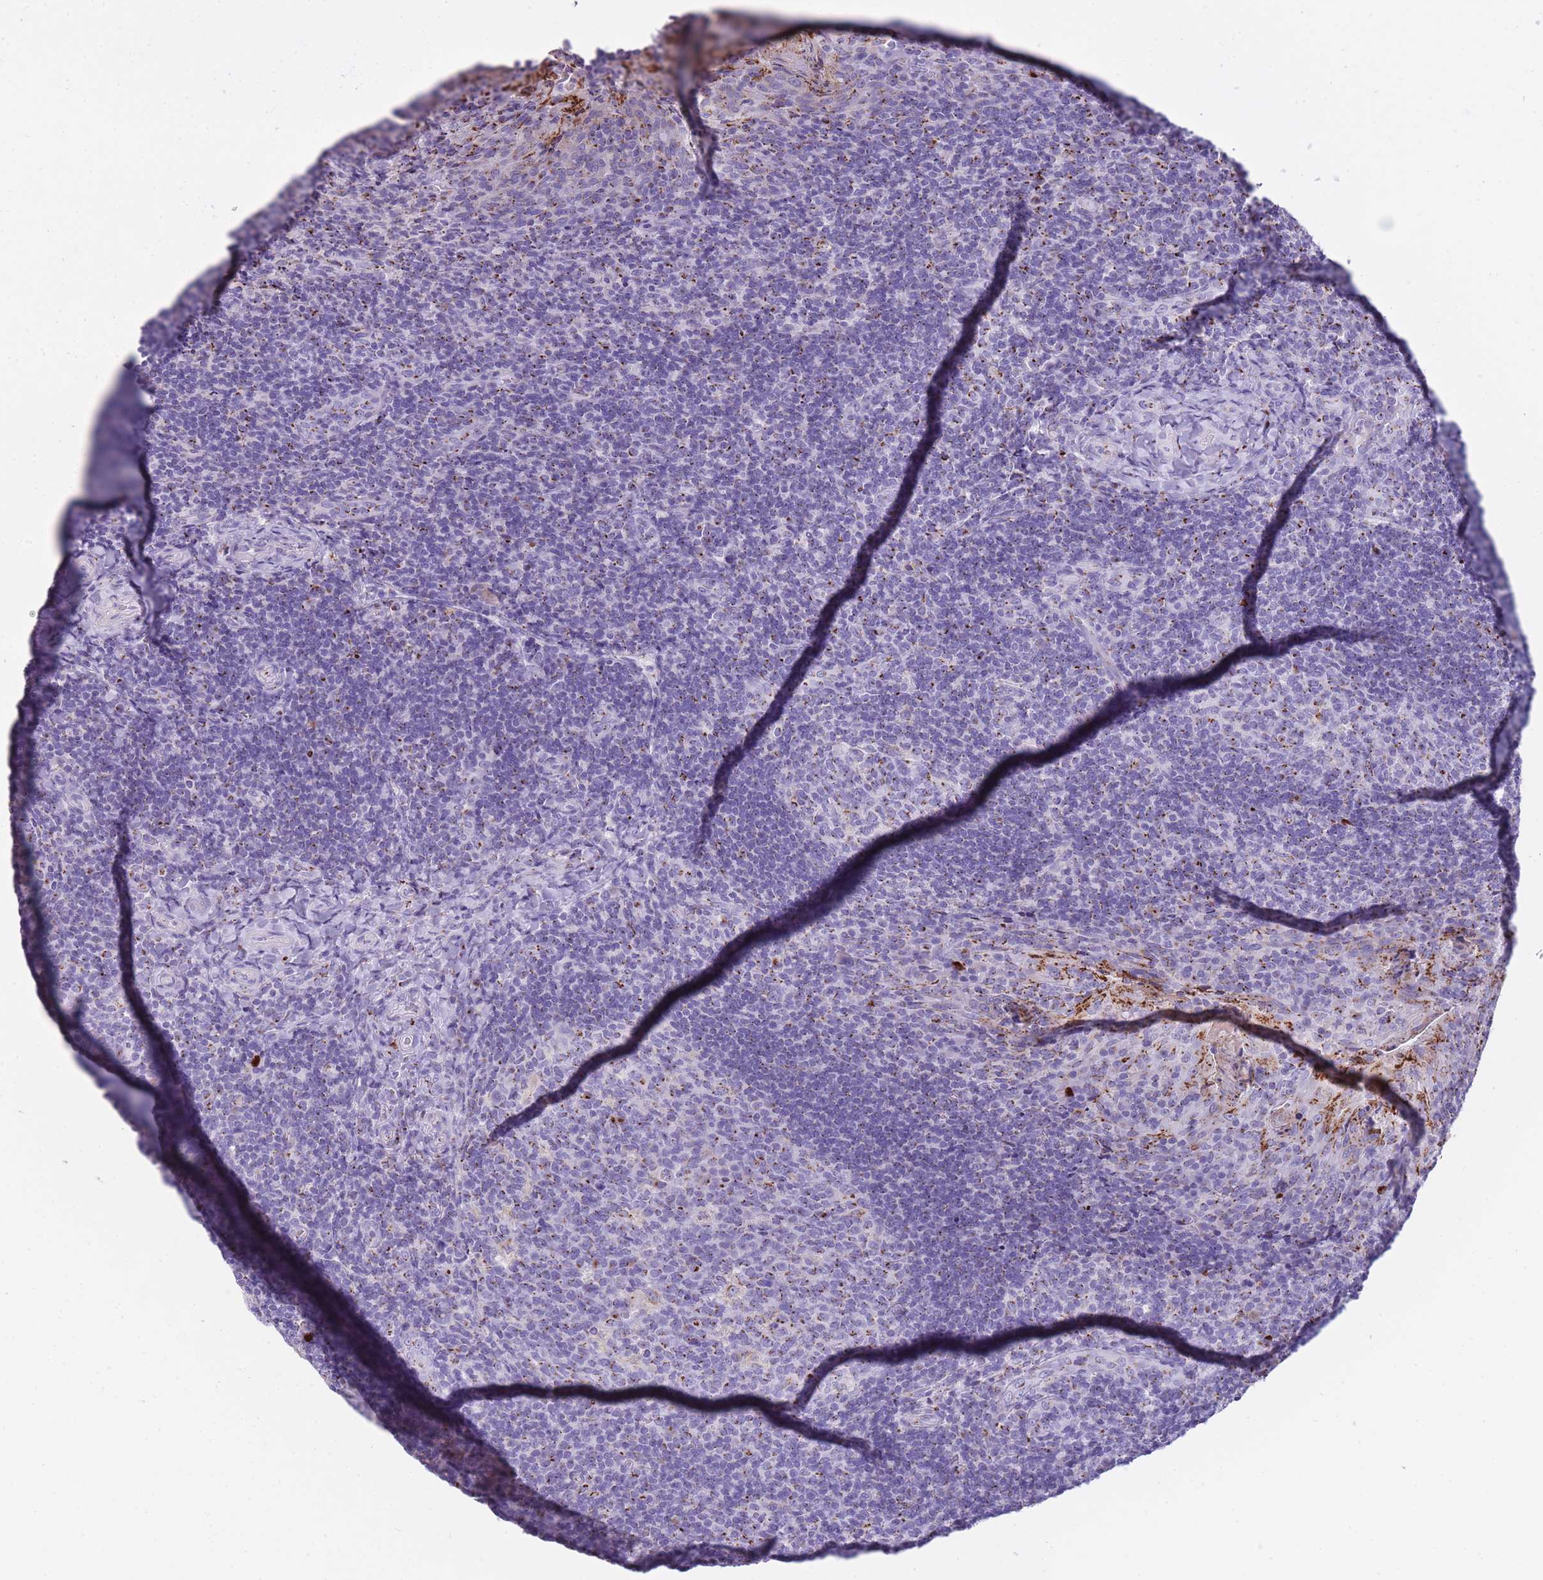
{"staining": {"intensity": "moderate", "quantity": "25%-75%", "location": "cytoplasmic/membranous"}, "tissue": "tonsil", "cell_type": "Germinal center cells", "image_type": "normal", "snomed": [{"axis": "morphology", "description": "Normal tissue, NOS"}, {"axis": "topography", "description": "Tonsil"}], "caption": "Tonsil stained with immunohistochemistry (IHC) displays moderate cytoplasmic/membranous expression in about 25%-75% of germinal center cells.", "gene": "B4GALT2", "patient": {"sex": "male", "age": 17}}